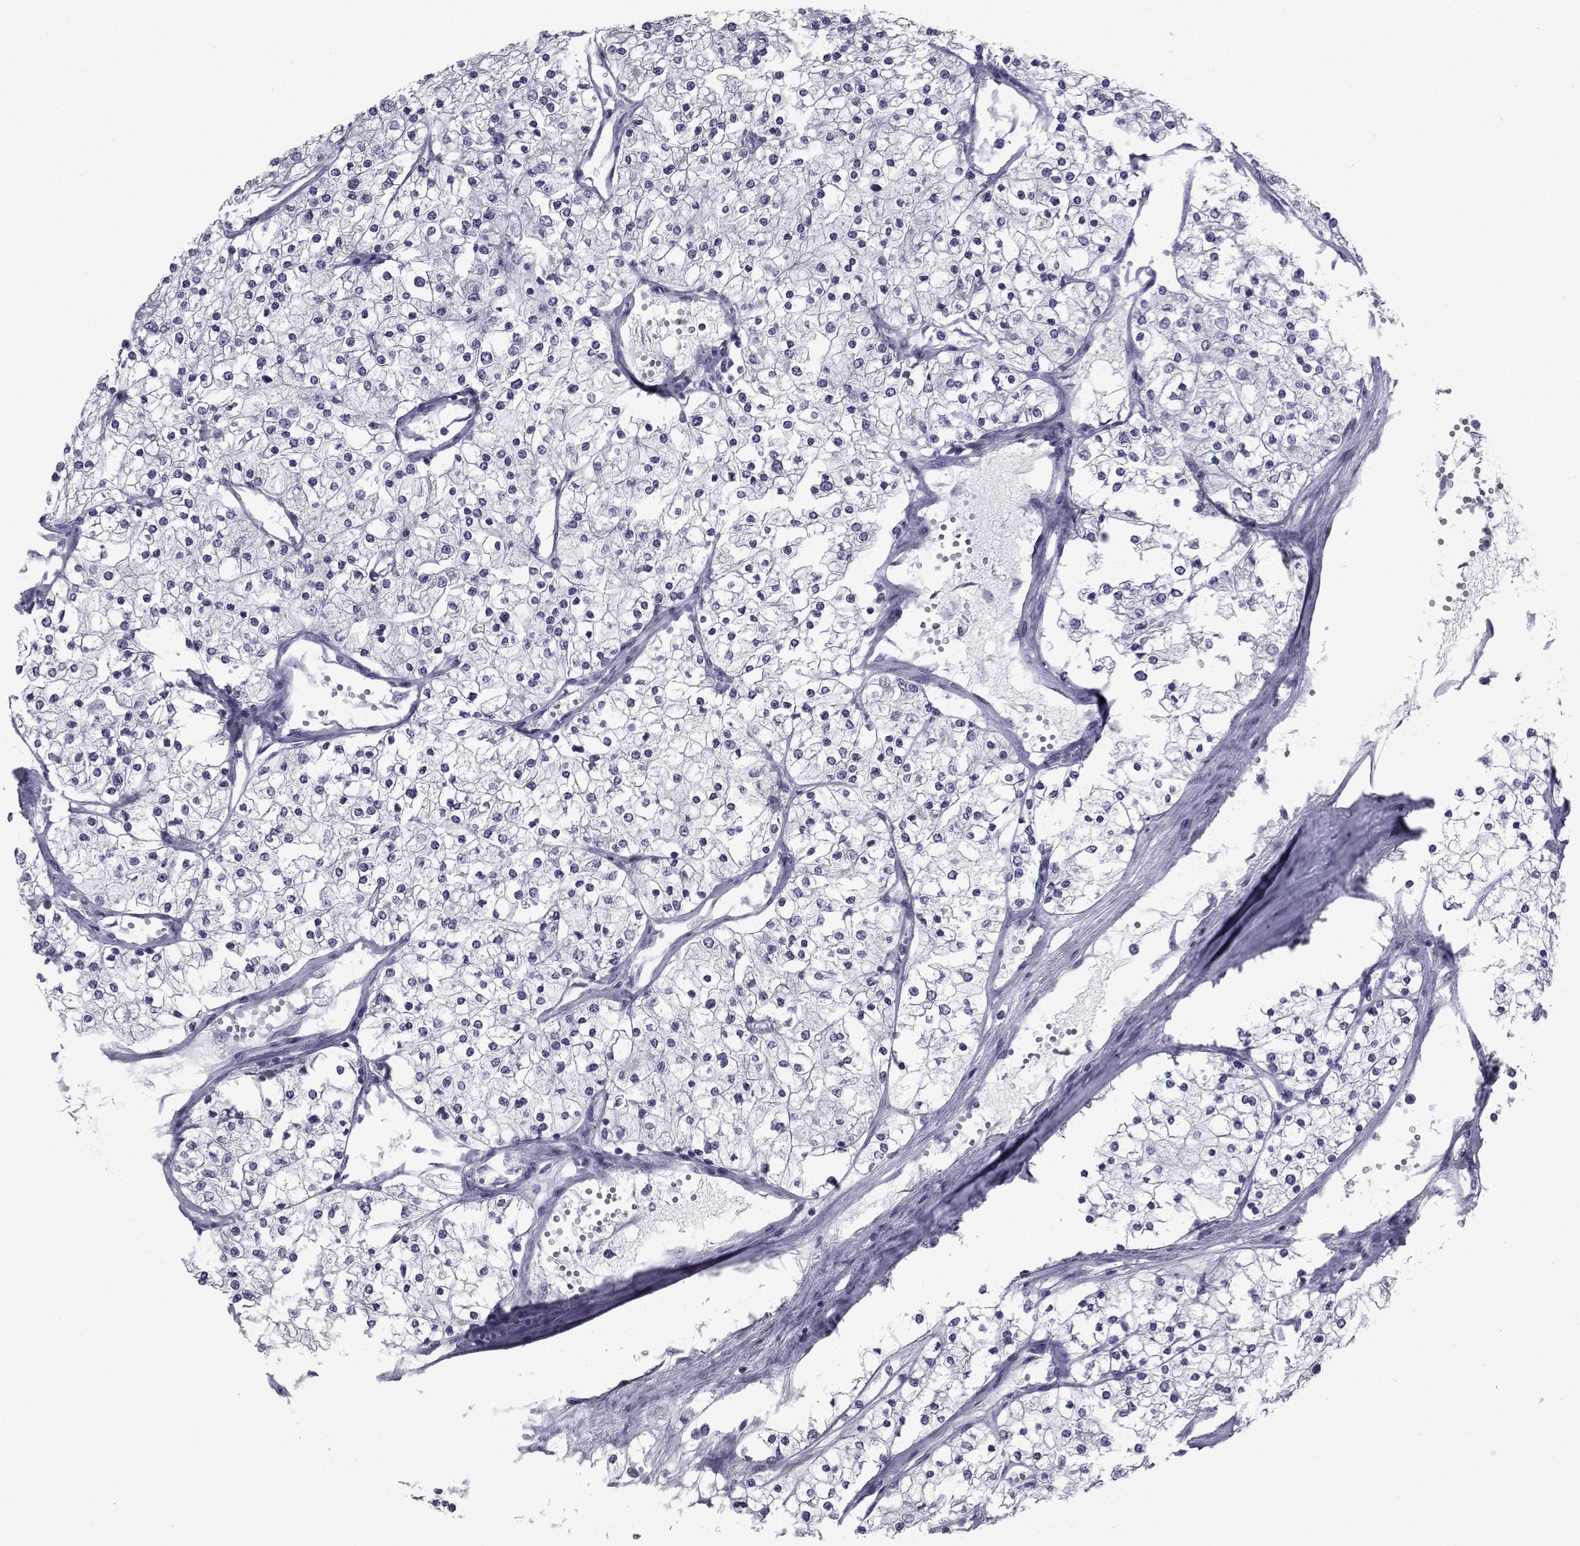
{"staining": {"intensity": "negative", "quantity": "none", "location": "none"}, "tissue": "renal cancer", "cell_type": "Tumor cells", "image_type": "cancer", "snomed": [{"axis": "morphology", "description": "Adenocarcinoma, NOS"}, {"axis": "topography", "description": "Kidney"}], "caption": "Adenocarcinoma (renal) was stained to show a protein in brown. There is no significant positivity in tumor cells.", "gene": "FDXR", "patient": {"sex": "male", "age": 80}}